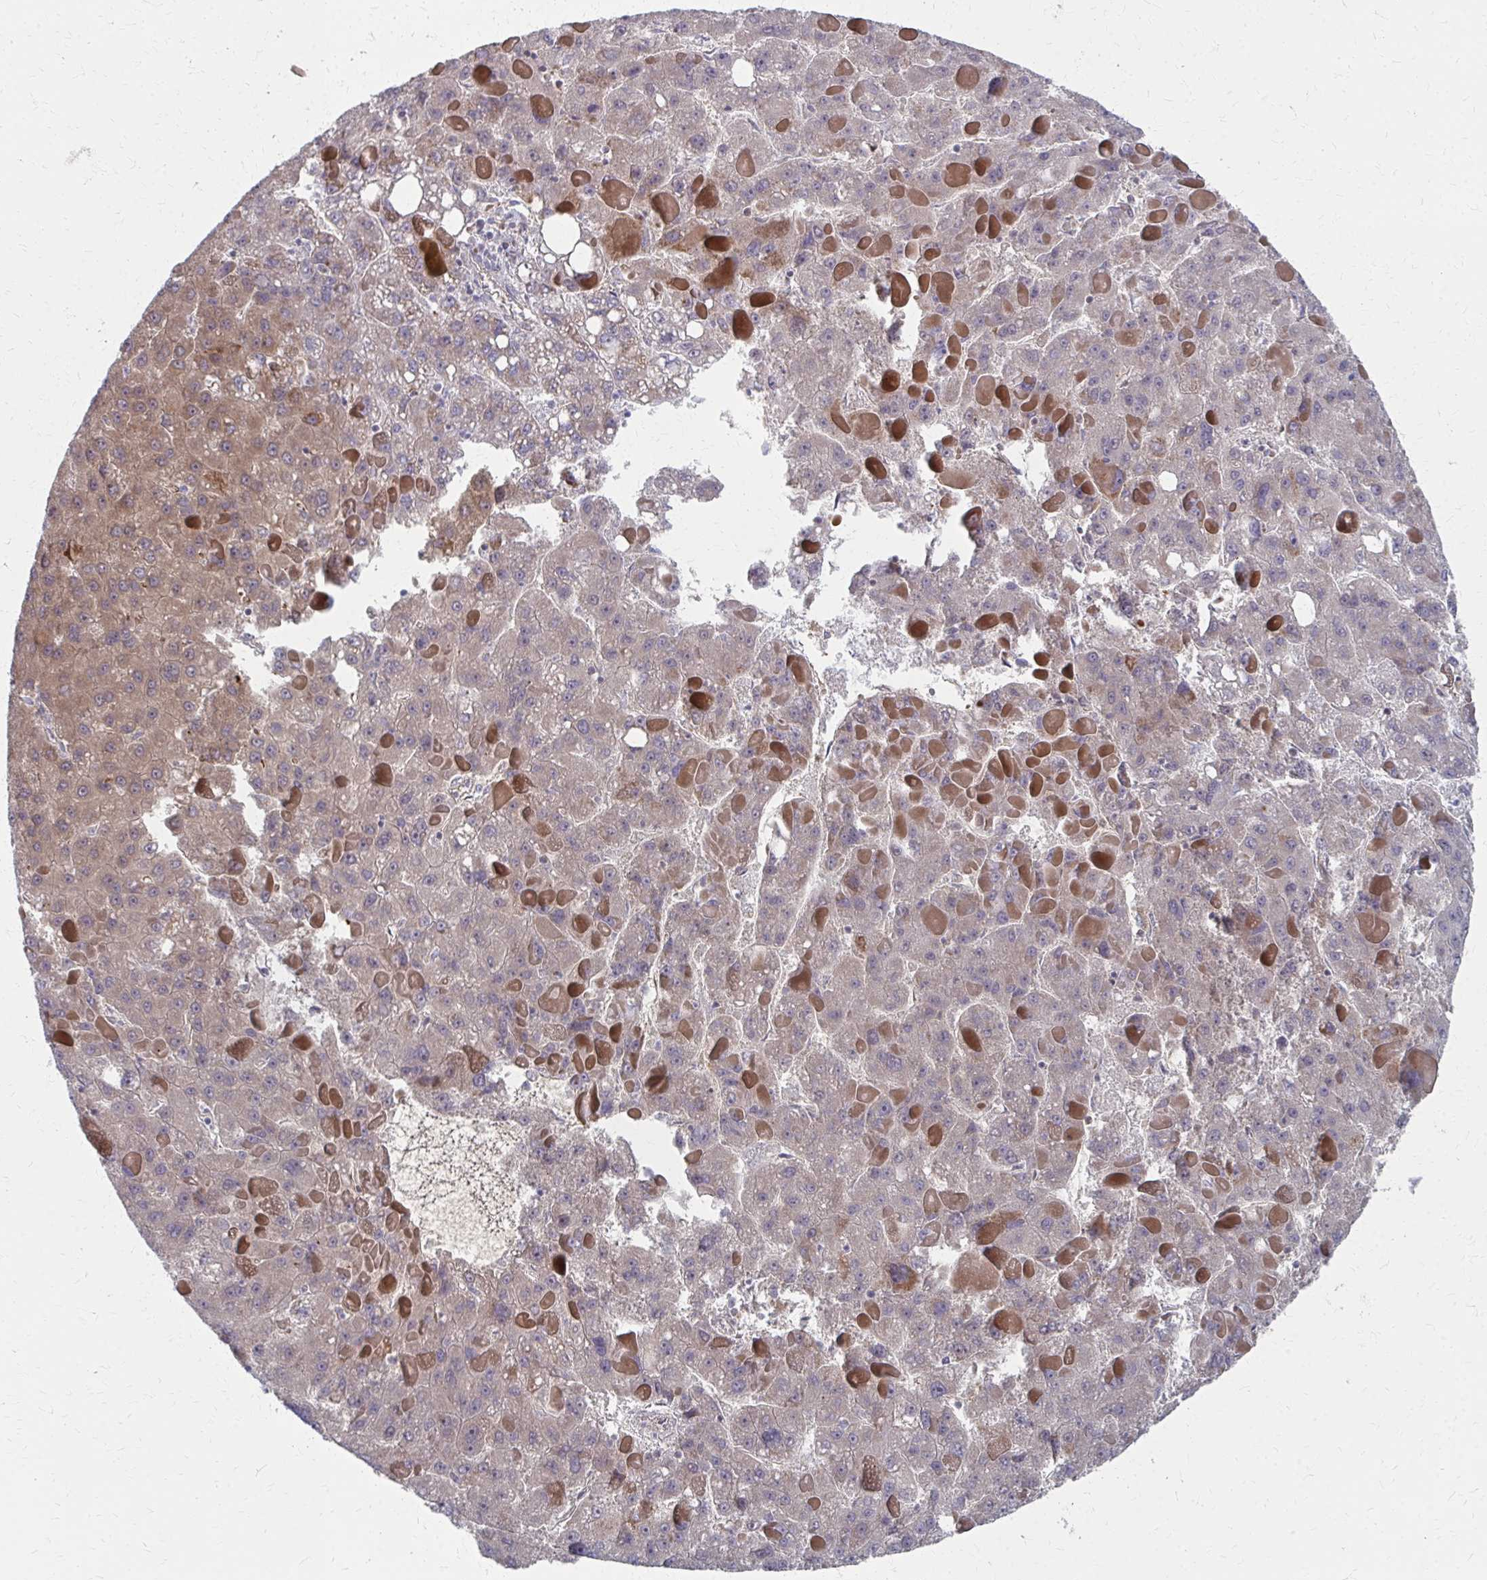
{"staining": {"intensity": "weak", "quantity": ">75%", "location": "cytoplasmic/membranous"}, "tissue": "liver cancer", "cell_type": "Tumor cells", "image_type": "cancer", "snomed": [{"axis": "morphology", "description": "Carcinoma, Hepatocellular, NOS"}, {"axis": "topography", "description": "Liver"}], "caption": "Brown immunohistochemical staining in human liver hepatocellular carcinoma exhibits weak cytoplasmic/membranous positivity in about >75% of tumor cells.", "gene": "FAHD1", "patient": {"sex": "female", "age": 82}}